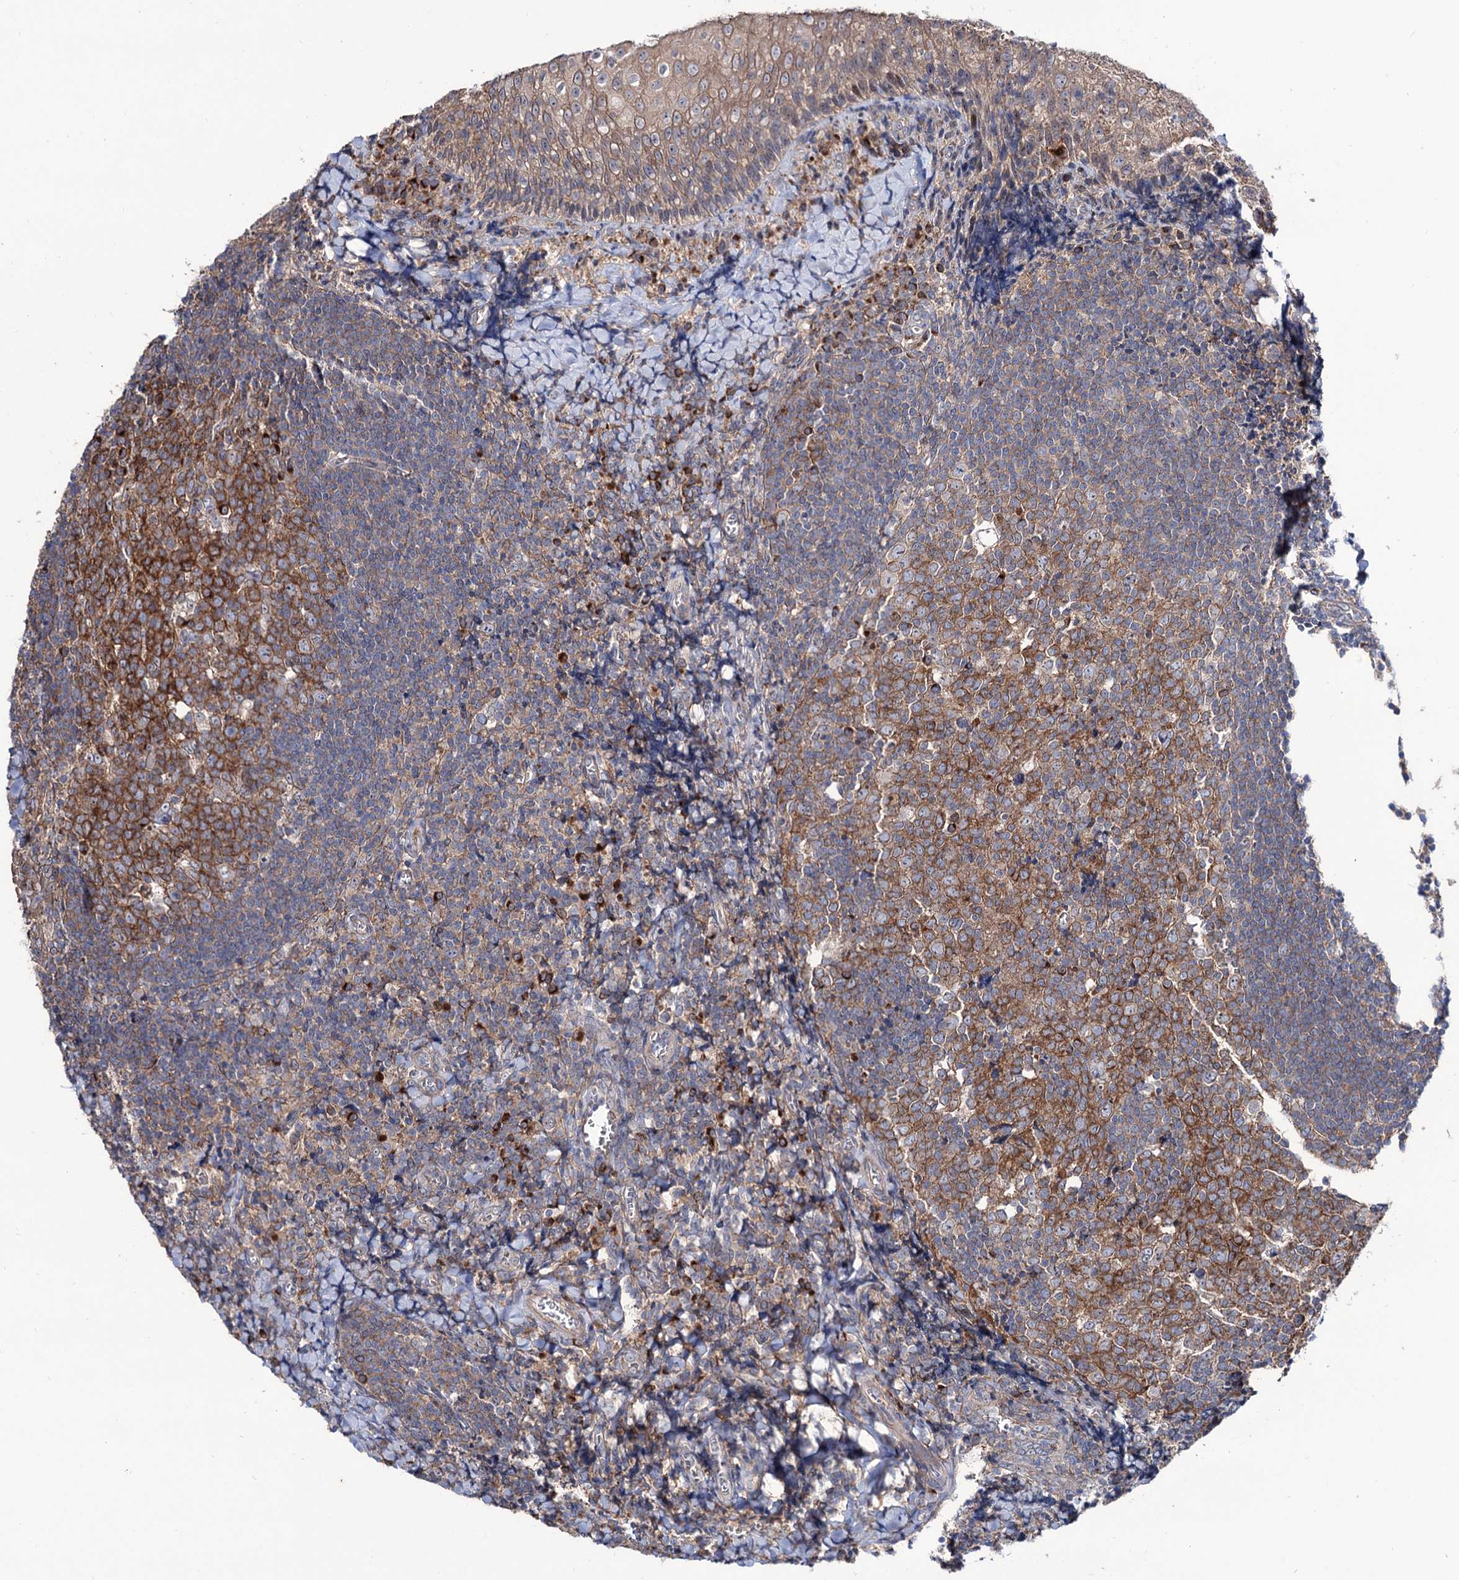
{"staining": {"intensity": "moderate", "quantity": ">75%", "location": "cytoplasmic/membranous"}, "tissue": "tonsil", "cell_type": "Germinal center cells", "image_type": "normal", "snomed": [{"axis": "morphology", "description": "Normal tissue, NOS"}, {"axis": "topography", "description": "Tonsil"}], "caption": "Immunohistochemistry micrograph of benign tonsil: human tonsil stained using immunohistochemistry displays medium levels of moderate protein expression localized specifically in the cytoplasmic/membranous of germinal center cells, appearing as a cytoplasmic/membranous brown color.", "gene": "SEC24A", "patient": {"sex": "male", "age": 27}}